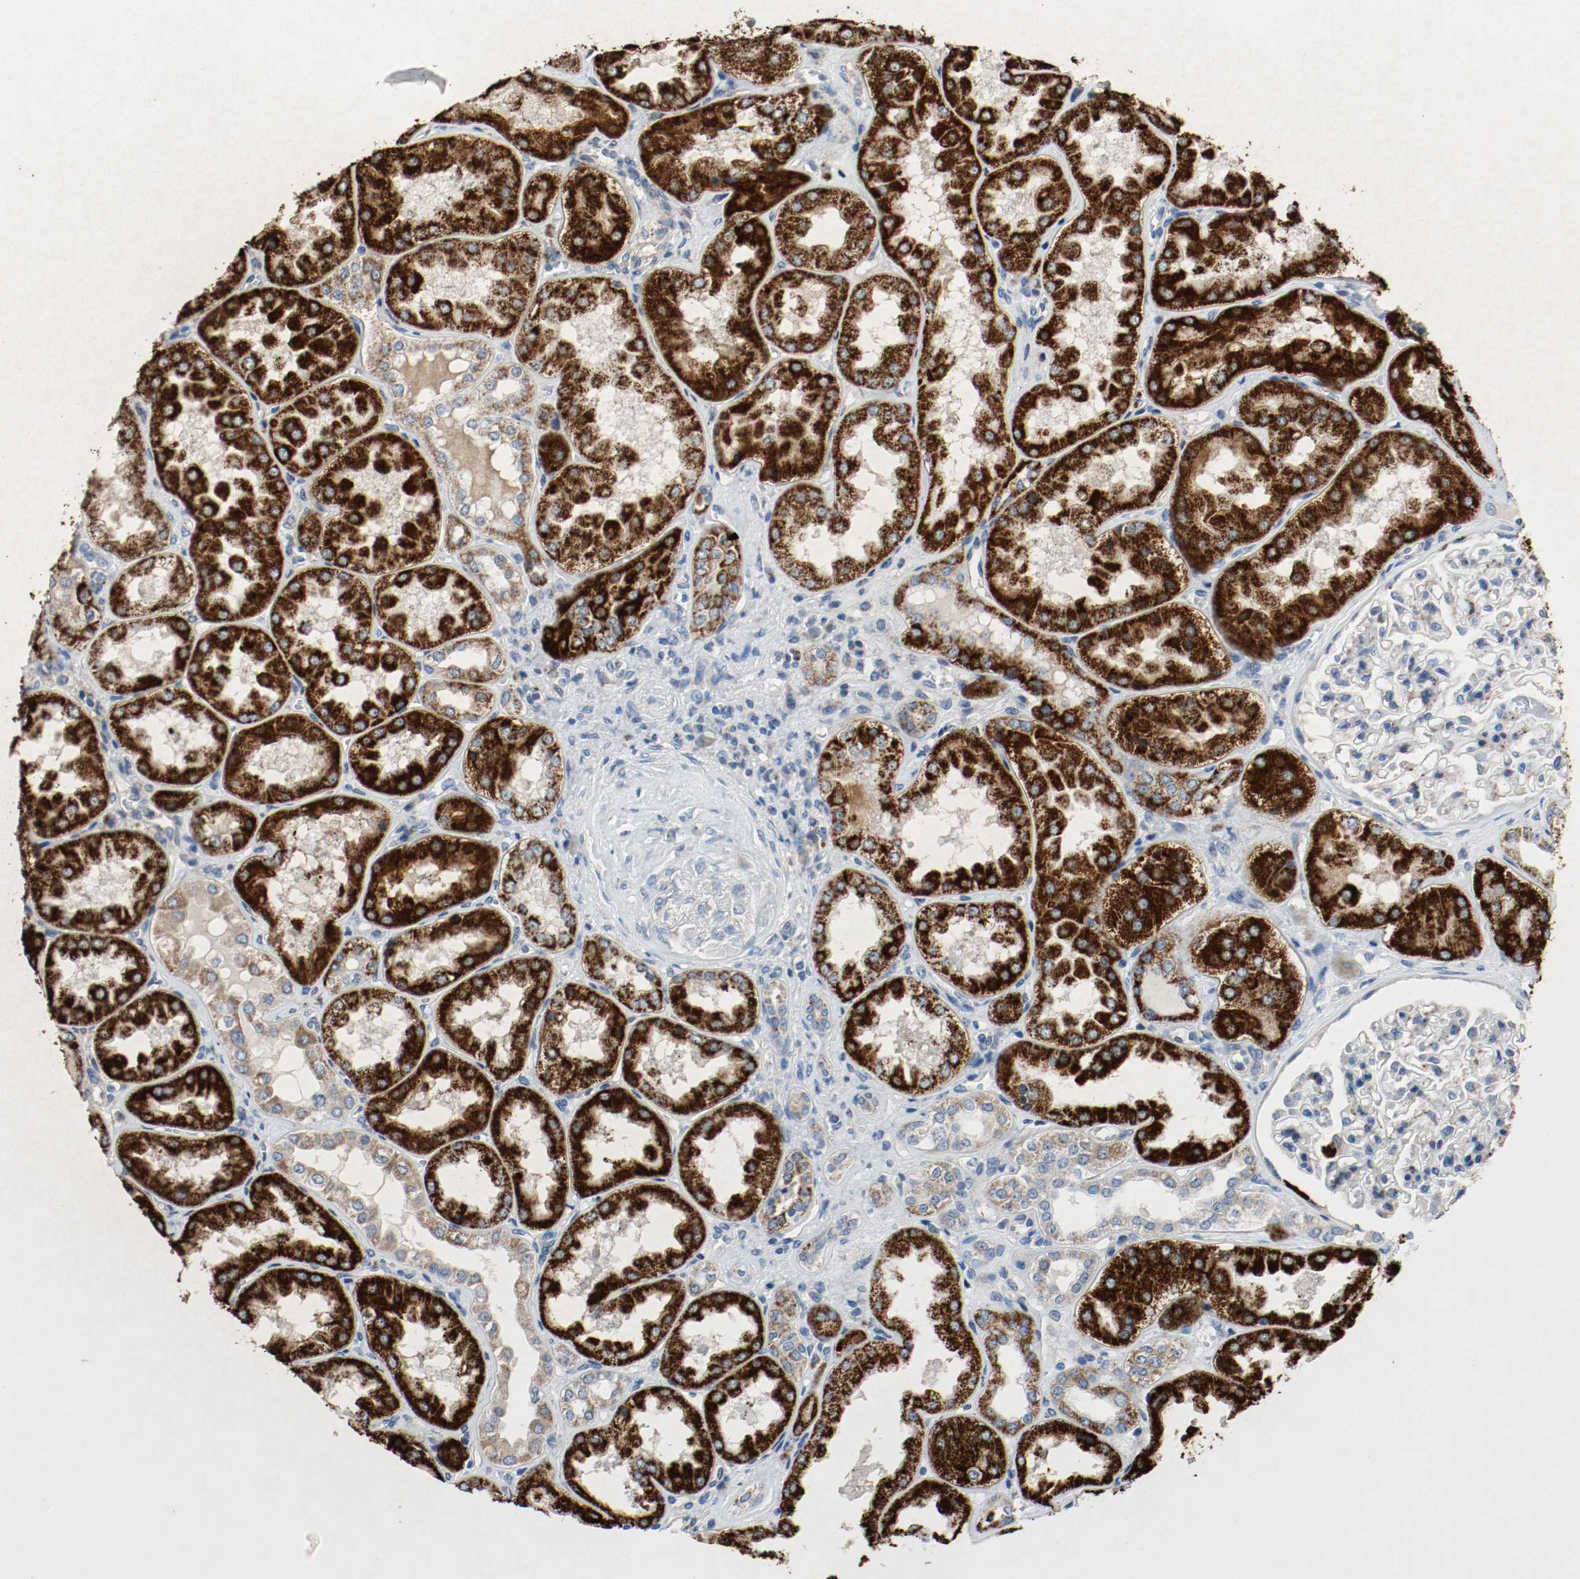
{"staining": {"intensity": "moderate", "quantity": "<25%", "location": "cytoplasmic/membranous"}, "tissue": "kidney", "cell_type": "Cells in glomeruli", "image_type": "normal", "snomed": [{"axis": "morphology", "description": "Normal tissue, NOS"}, {"axis": "topography", "description": "Kidney"}], "caption": "Moderate cytoplasmic/membranous staining is present in about <25% of cells in glomeruli in normal kidney. Using DAB (3,3'-diaminobenzidine) (brown) and hematoxylin (blue) stains, captured at high magnification using brightfield microscopy.", "gene": "ALDH4A1", "patient": {"sex": "female", "age": 56}}